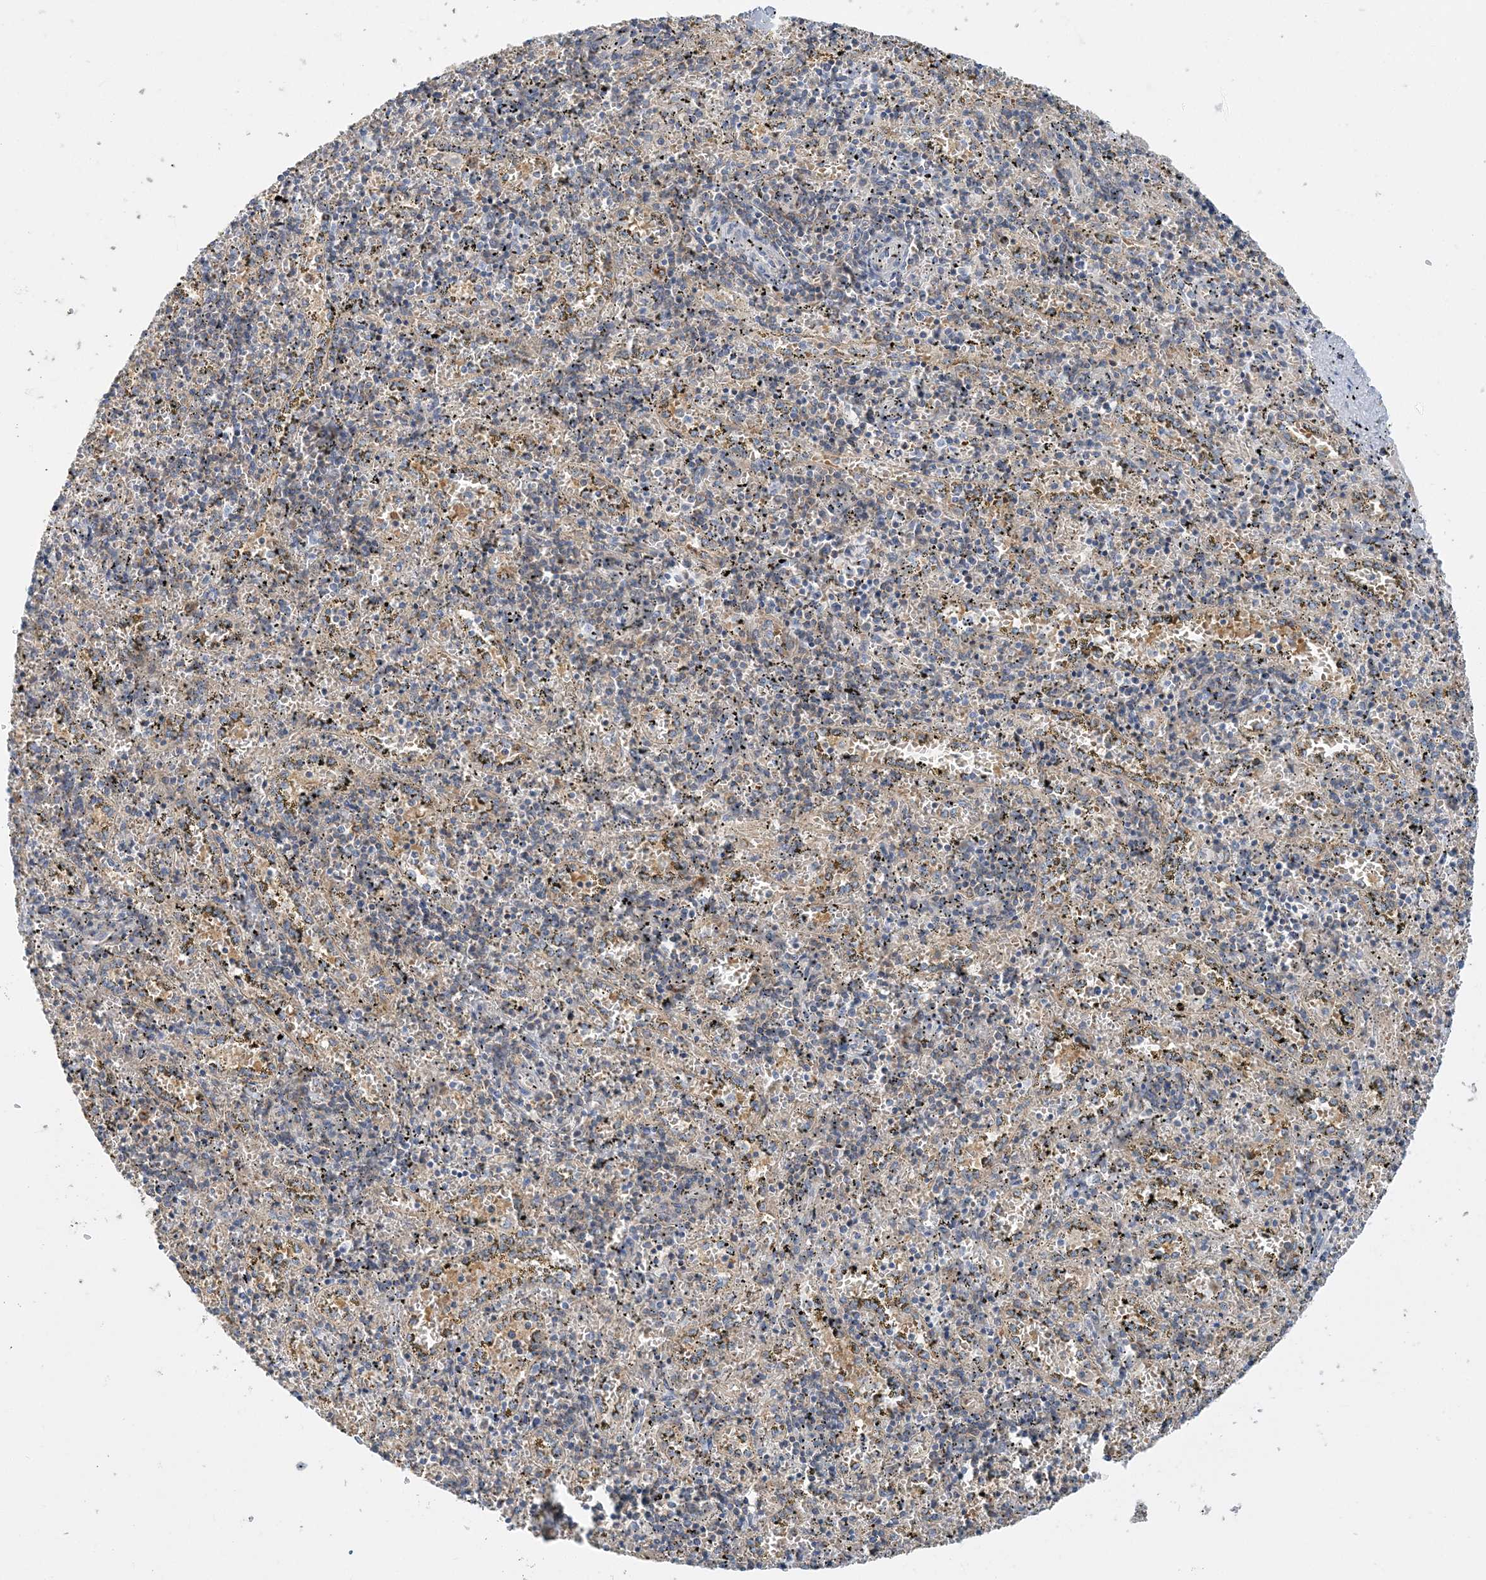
{"staining": {"intensity": "moderate", "quantity": "25%-75%", "location": "cytoplasmic/membranous"}, "tissue": "spleen", "cell_type": "Cells in red pulp", "image_type": "normal", "snomed": [{"axis": "morphology", "description": "Normal tissue, NOS"}, {"axis": "topography", "description": "Spleen"}], "caption": "IHC (DAB) staining of normal human spleen exhibits moderate cytoplasmic/membranous protein staining in about 25%-75% of cells in red pulp.", "gene": "FAM114A2", "patient": {"sex": "male", "age": 11}}